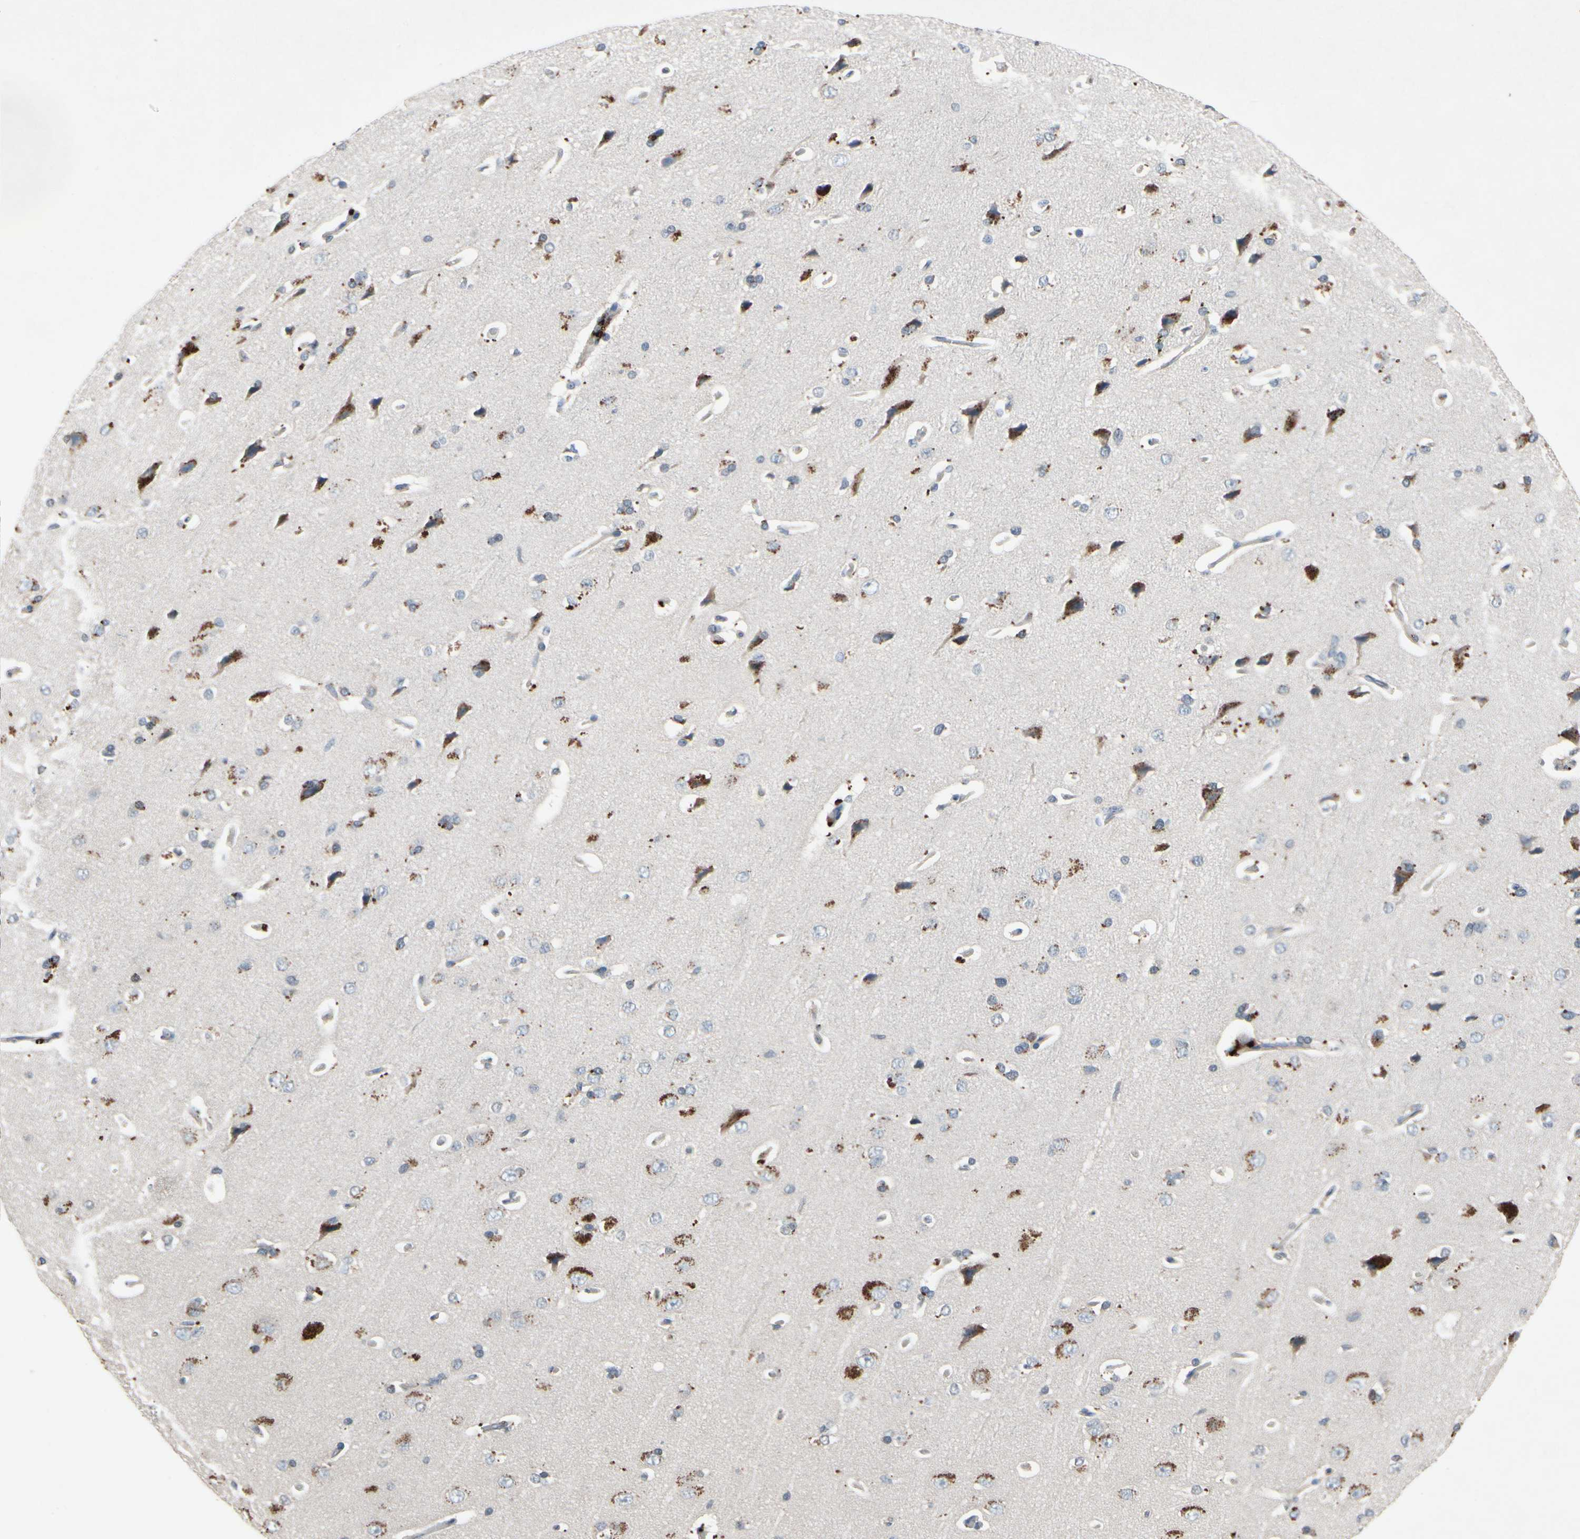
{"staining": {"intensity": "weak", "quantity": ">75%", "location": "cytoplasmic/membranous"}, "tissue": "cerebral cortex", "cell_type": "Endothelial cells", "image_type": "normal", "snomed": [{"axis": "morphology", "description": "Normal tissue, NOS"}, {"axis": "topography", "description": "Cerebral cortex"}], "caption": "Immunohistochemistry of normal cerebral cortex reveals low levels of weak cytoplasmic/membranous expression in about >75% of endothelial cells.", "gene": "IL1RL1", "patient": {"sex": "male", "age": 62}}